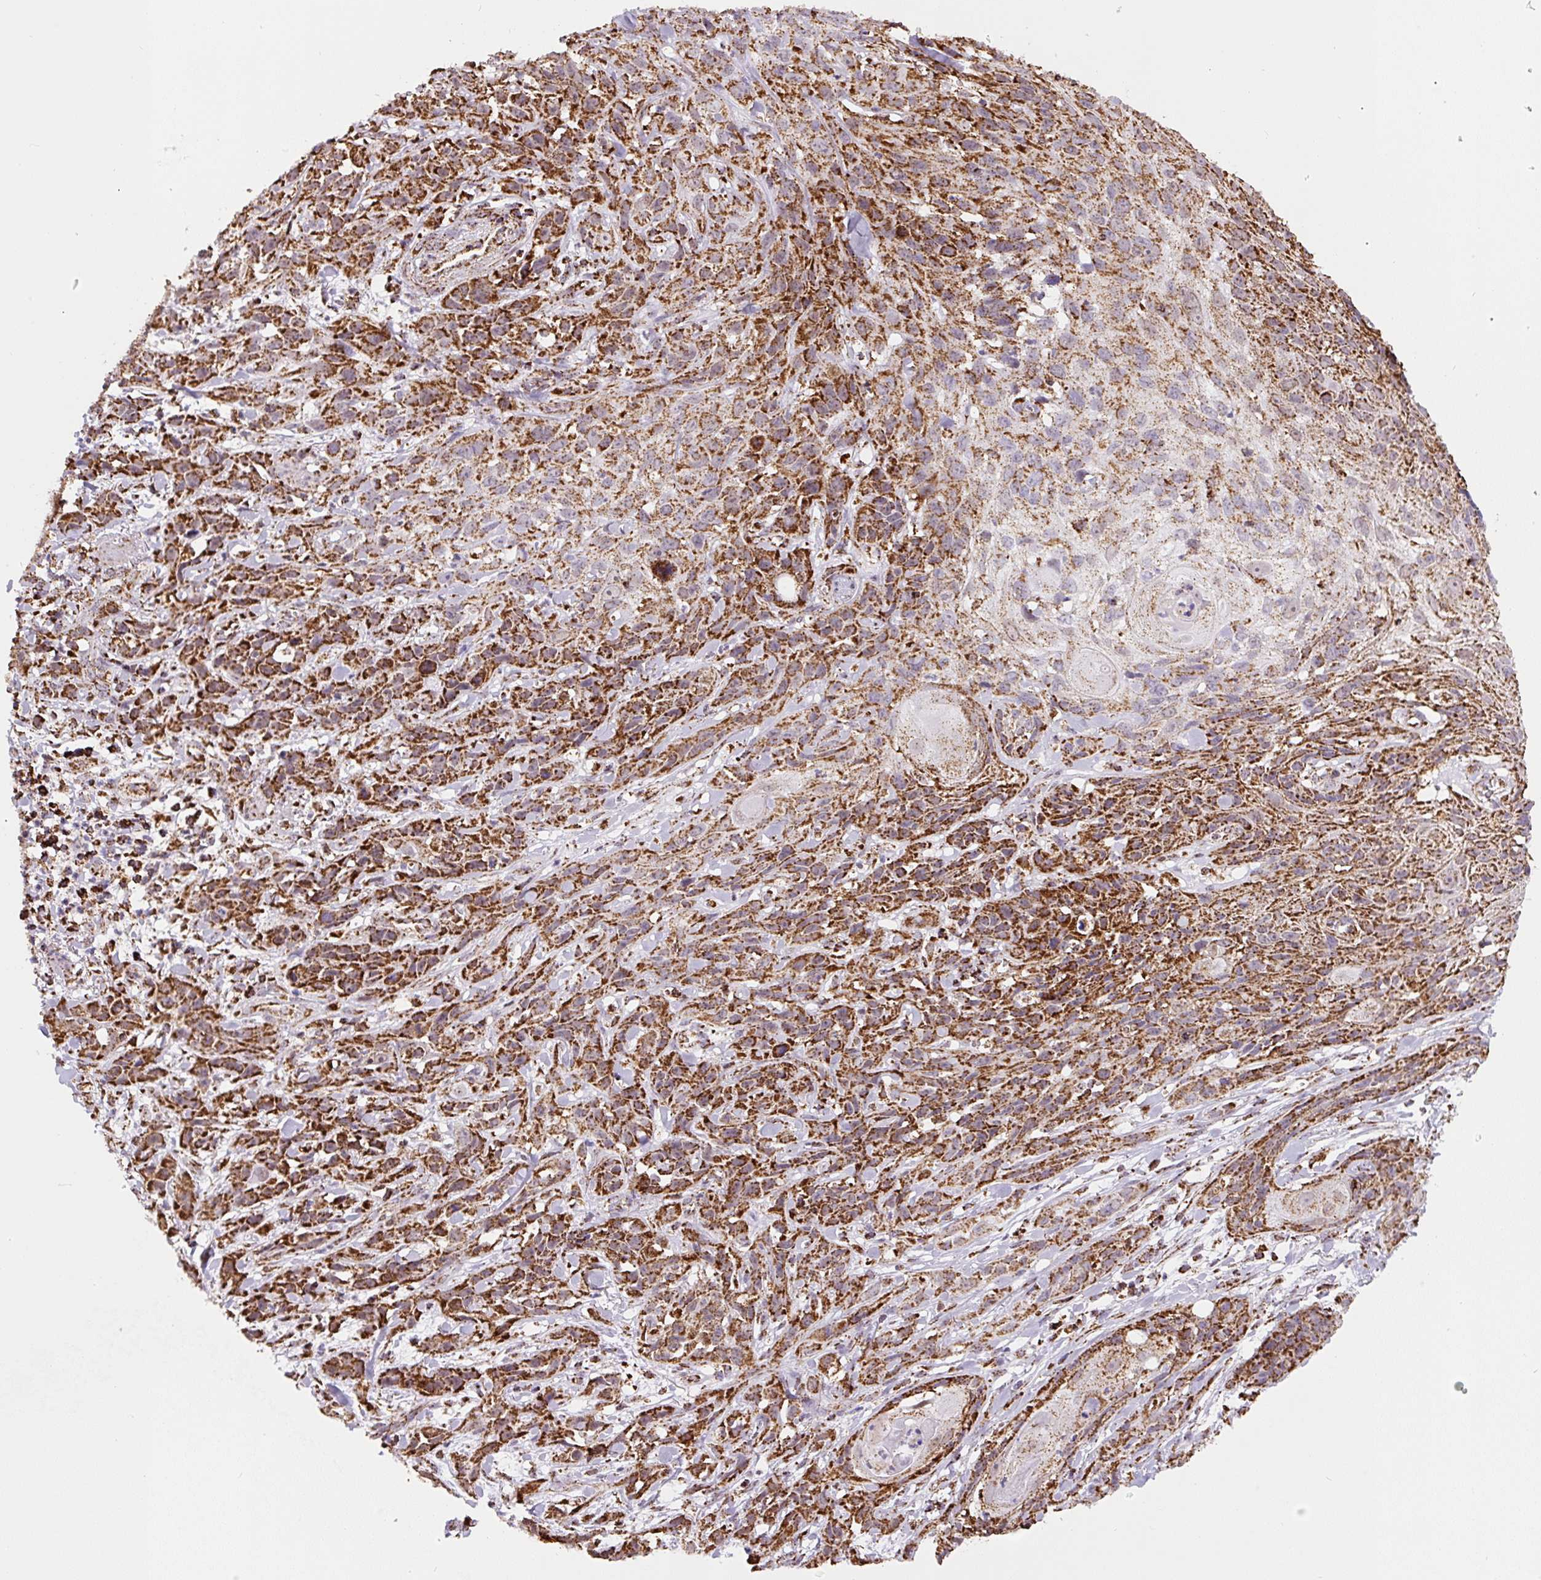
{"staining": {"intensity": "strong", "quantity": ">75%", "location": "cytoplasmic/membranous"}, "tissue": "skin cancer", "cell_type": "Tumor cells", "image_type": "cancer", "snomed": [{"axis": "morphology", "description": "Squamous cell carcinoma, NOS"}, {"axis": "topography", "description": "Skin"}, {"axis": "topography", "description": "Vulva"}], "caption": "A micrograph of human skin cancer (squamous cell carcinoma) stained for a protein exhibits strong cytoplasmic/membranous brown staining in tumor cells.", "gene": "ATP5F1A", "patient": {"sex": "female", "age": 83}}